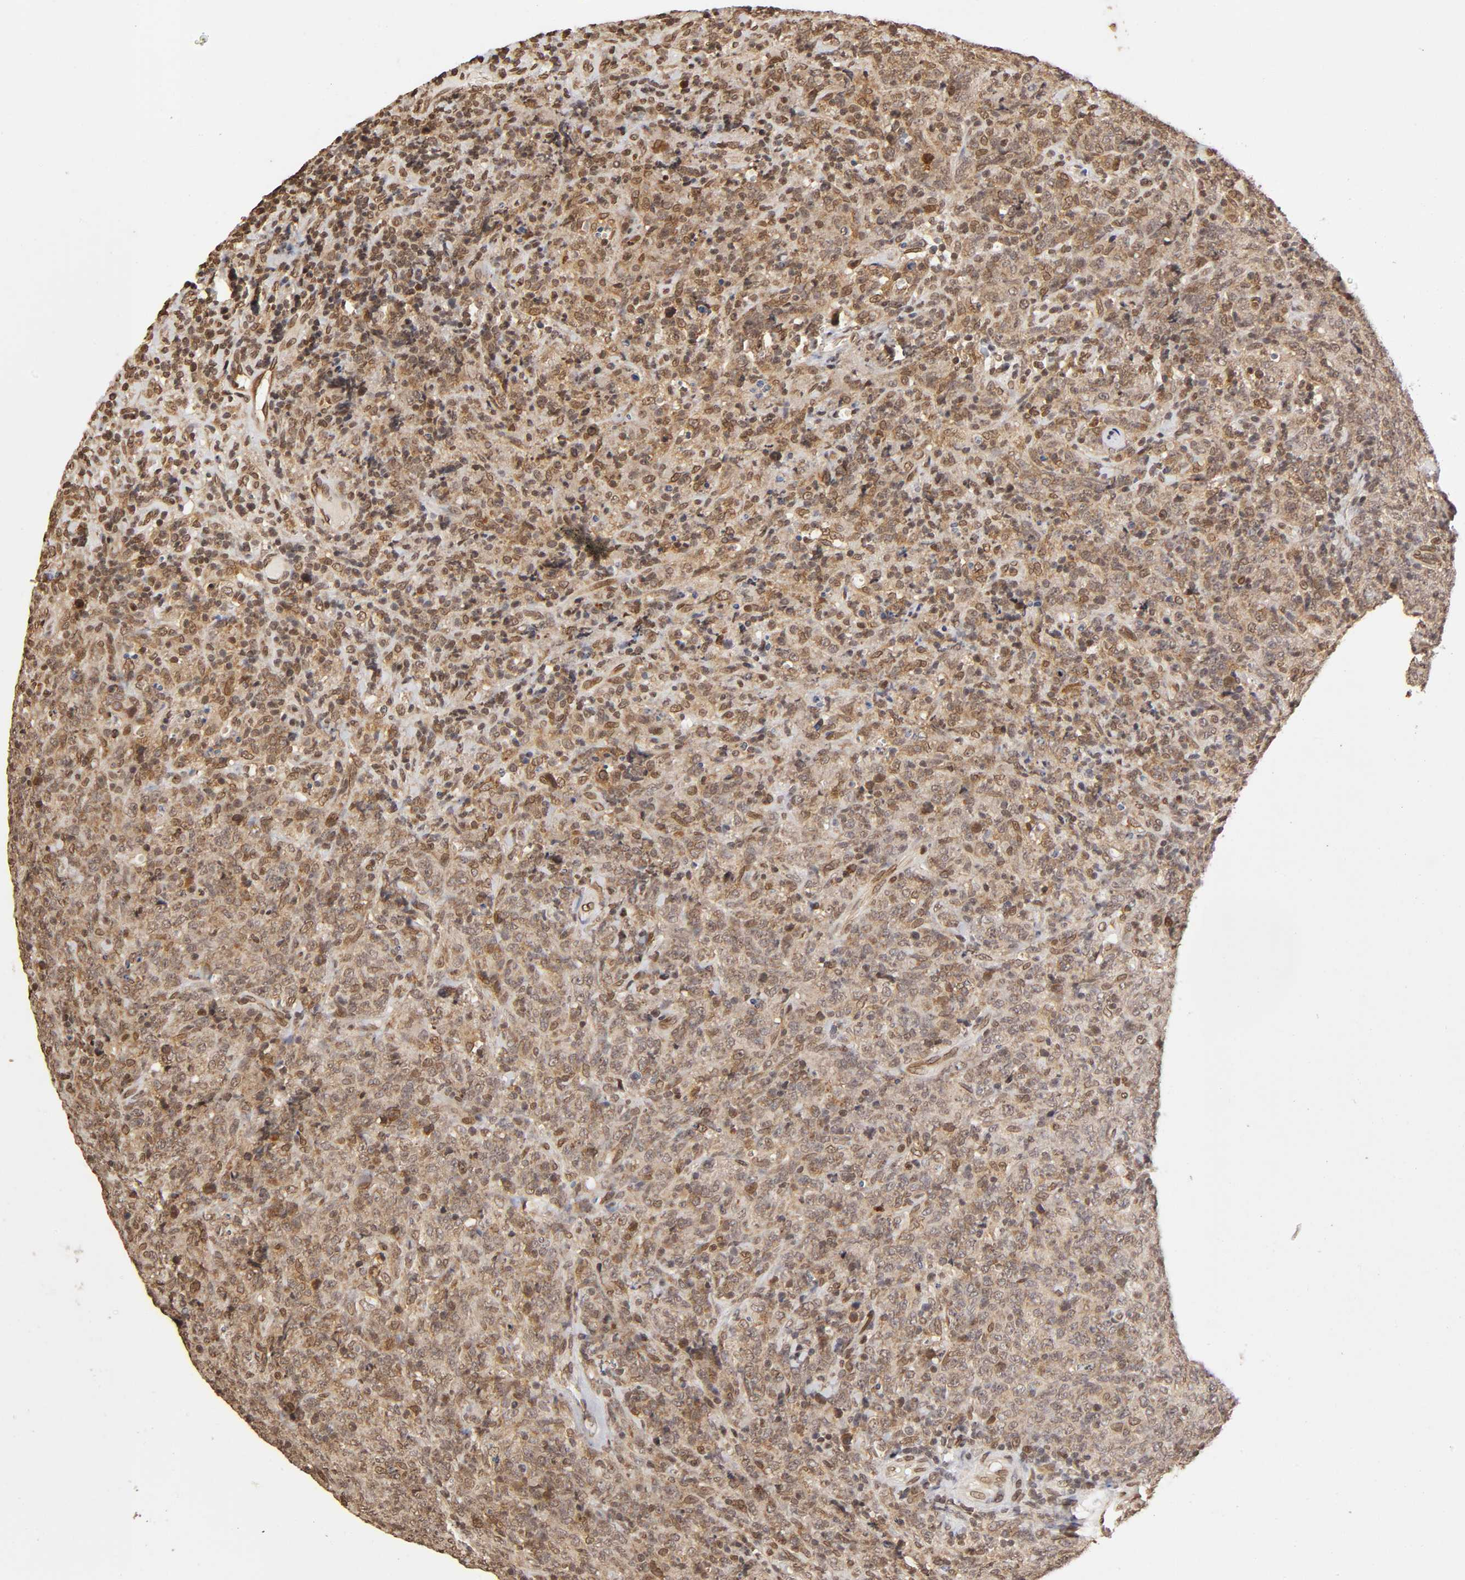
{"staining": {"intensity": "weak", "quantity": ">75%", "location": "cytoplasmic/membranous,nuclear"}, "tissue": "lymphoma", "cell_type": "Tumor cells", "image_type": "cancer", "snomed": [{"axis": "morphology", "description": "Malignant lymphoma, non-Hodgkin's type, High grade"}, {"axis": "topography", "description": "Tonsil"}], "caption": "Immunohistochemical staining of malignant lymphoma, non-Hodgkin's type (high-grade) displays low levels of weak cytoplasmic/membranous and nuclear protein staining in approximately >75% of tumor cells. (Stains: DAB in brown, nuclei in blue, Microscopy: brightfield microscopy at high magnification).", "gene": "MLLT6", "patient": {"sex": "female", "age": 36}}